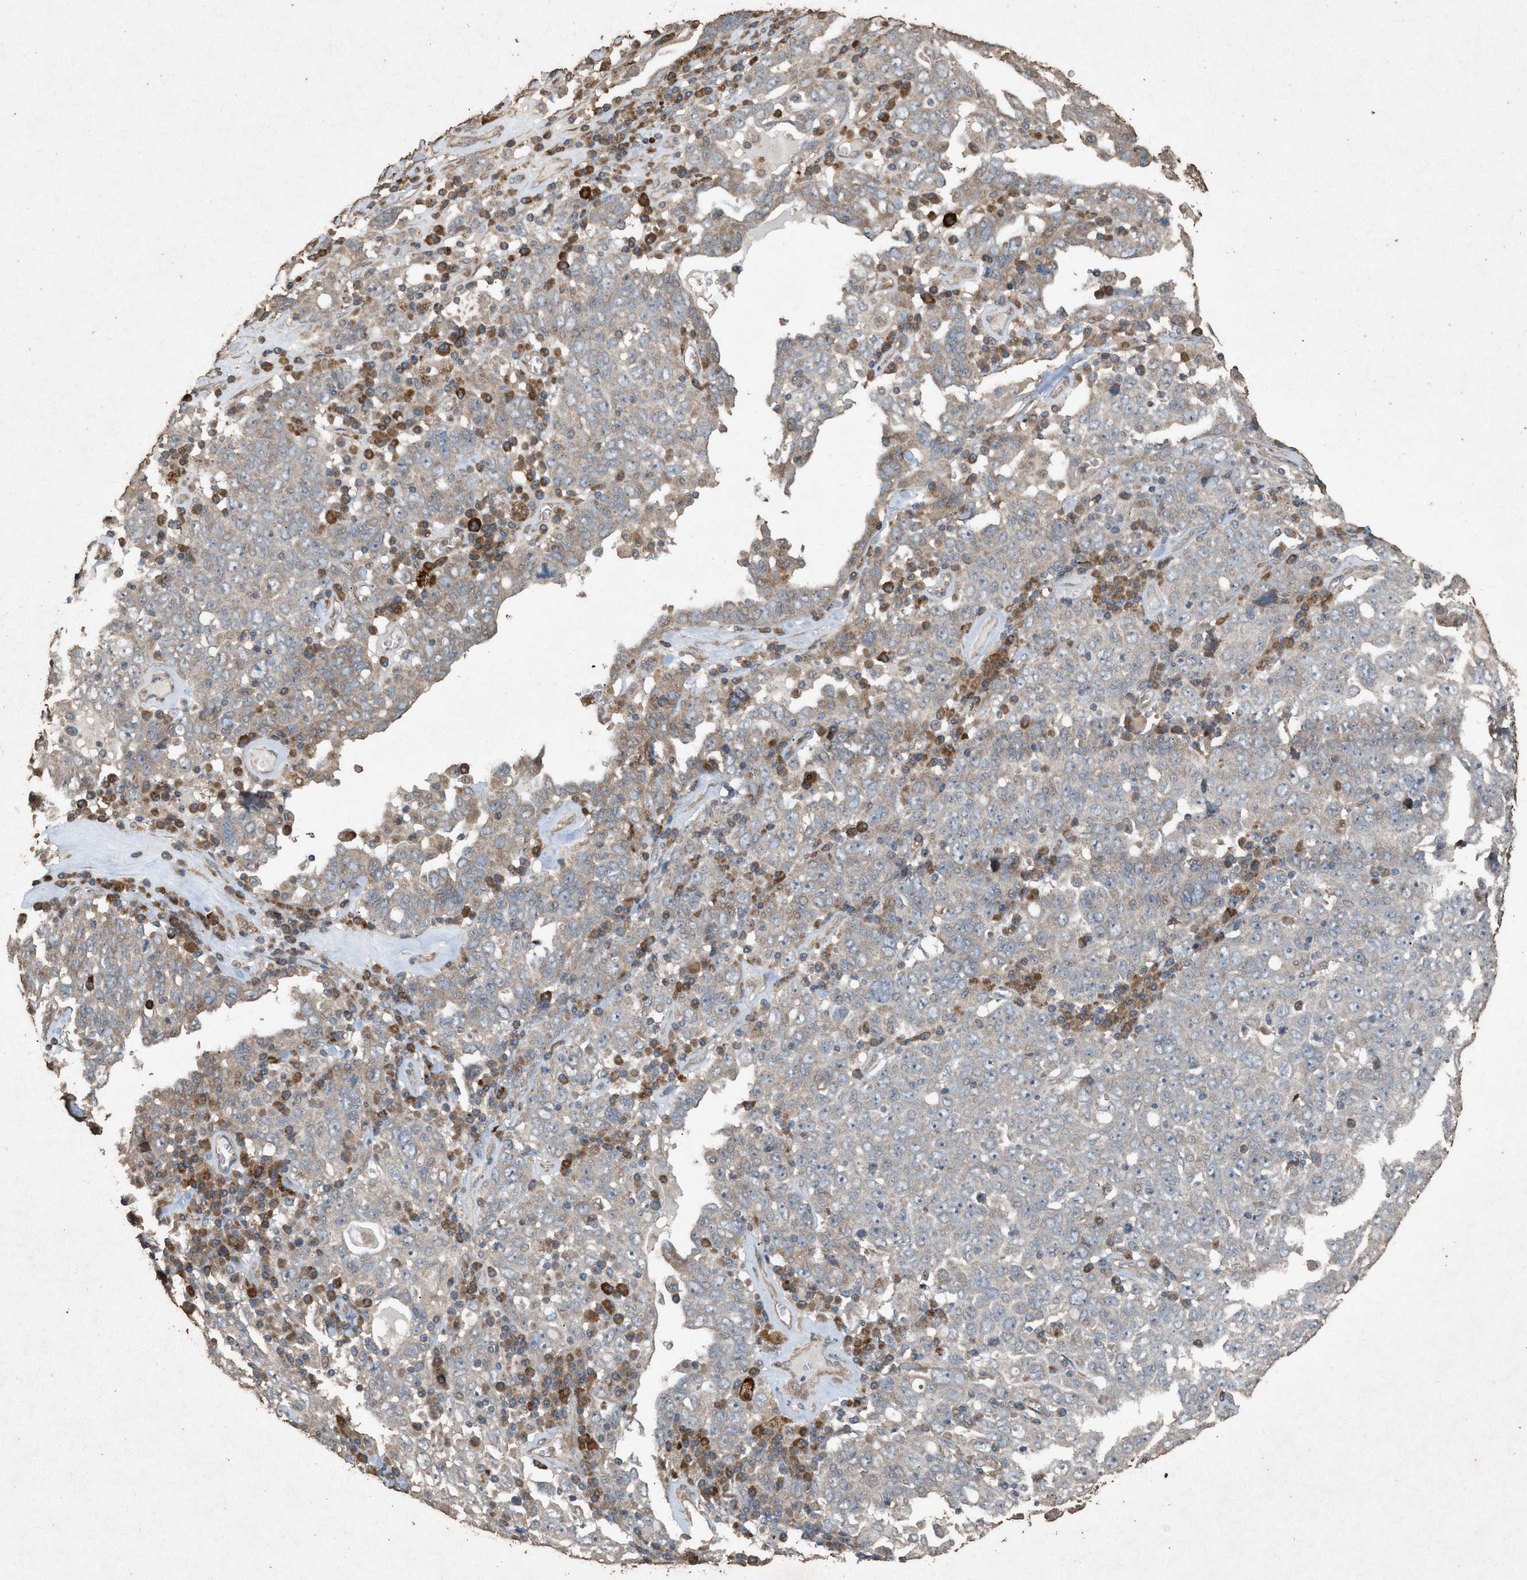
{"staining": {"intensity": "weak", "quantity": "25%-75%", "location": "cytoplasmic/membranous"}, "tissue": "ovarian cancer", "cell_type": "Tumor cells", "image_type": "cancer", "snomed": [{"axis": "morphology", "description": "Carcinoma, endometroid"}, {"axis": "topography", "description": "Ovary"}], "caption": "A micrograph of human ovarian cancer (endometroid carcinoma) stained for a protein reveals weak cytoplasmic/membranous brown staining in tumor cells.", "gene": "DCAF7", "patient": {"sex": "female", "age": 62}}